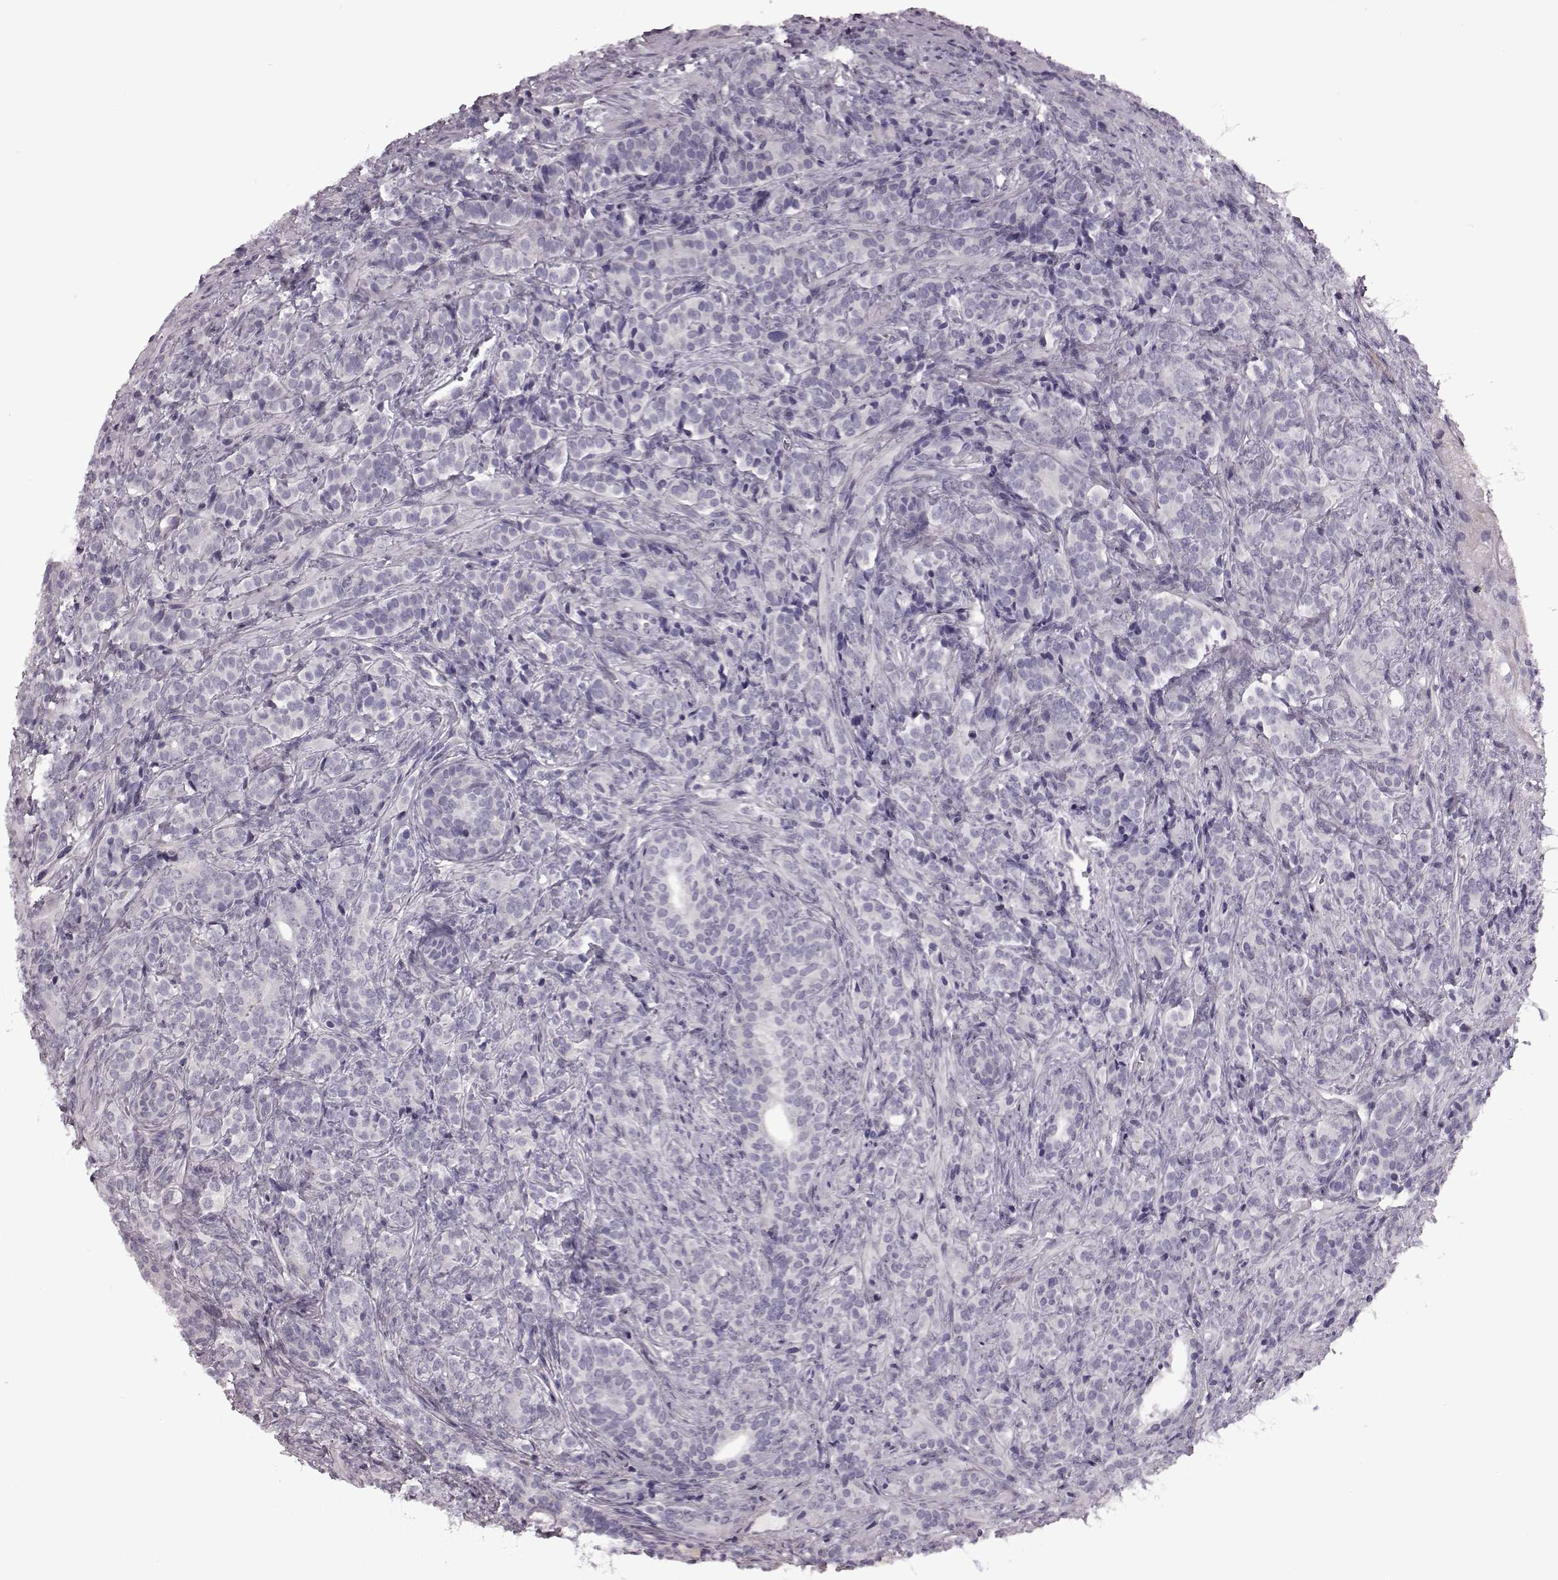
{"staining": {"intensity": "negative", "quantity": "none", "location": "none"}, "tissue": "prostate cancer", "cell_type": "Tumor cells", "image_type": "cancer", "snomed": [{"axis": "morphology", "description": "Adenocarcinoma, High grade"}, {"axis": "topography", "description": "Prostate"}], "caption": "Prostate cancer (high-grade adenocarcinoma) was stained to show a protein in brown. There is no significant staining in tumor cells.", "gene": "SNTG1", "patient": {"sex": "male", "age": 84}}